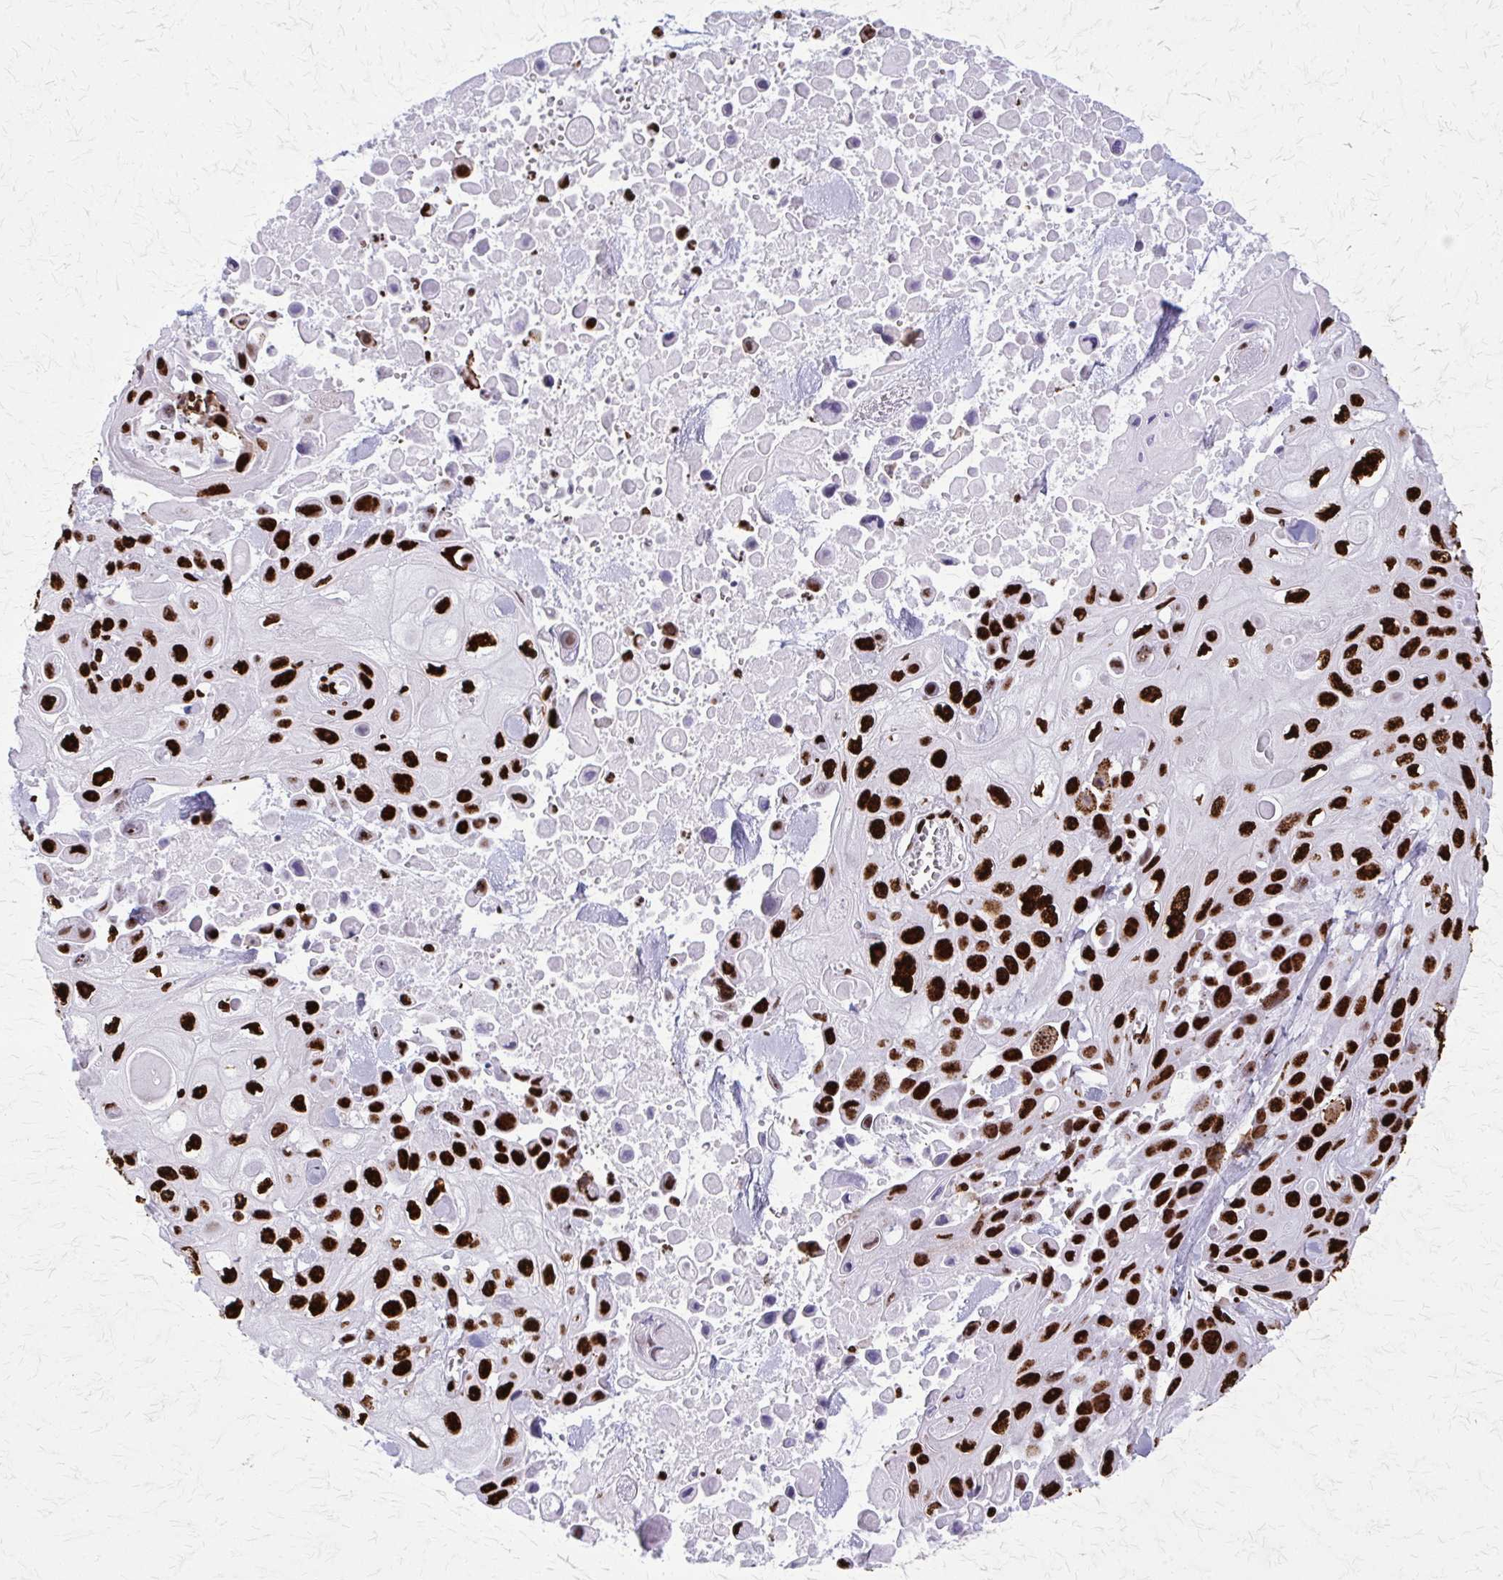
{"staining": {"intensity": "strong", "quantity": ">75%", "location": "nuclear"}, "tissue": "skin cancer", "cell_type": "Tumor cells", "image_type": "cancer", "snomed": [{"axis": "morphology", "description": "Squamous cell carcinoma, NOS"}, {"axis": "topography", "description": "Skin"}], "caption": "Brown immunohistochemical staining in human skin cancer (squamous cell carcinoma) exhibits strong nuclear expression in about >75% of tumor cells.", "gene": "SFPQ", "patient": {"sex": "male", "age": 82}}